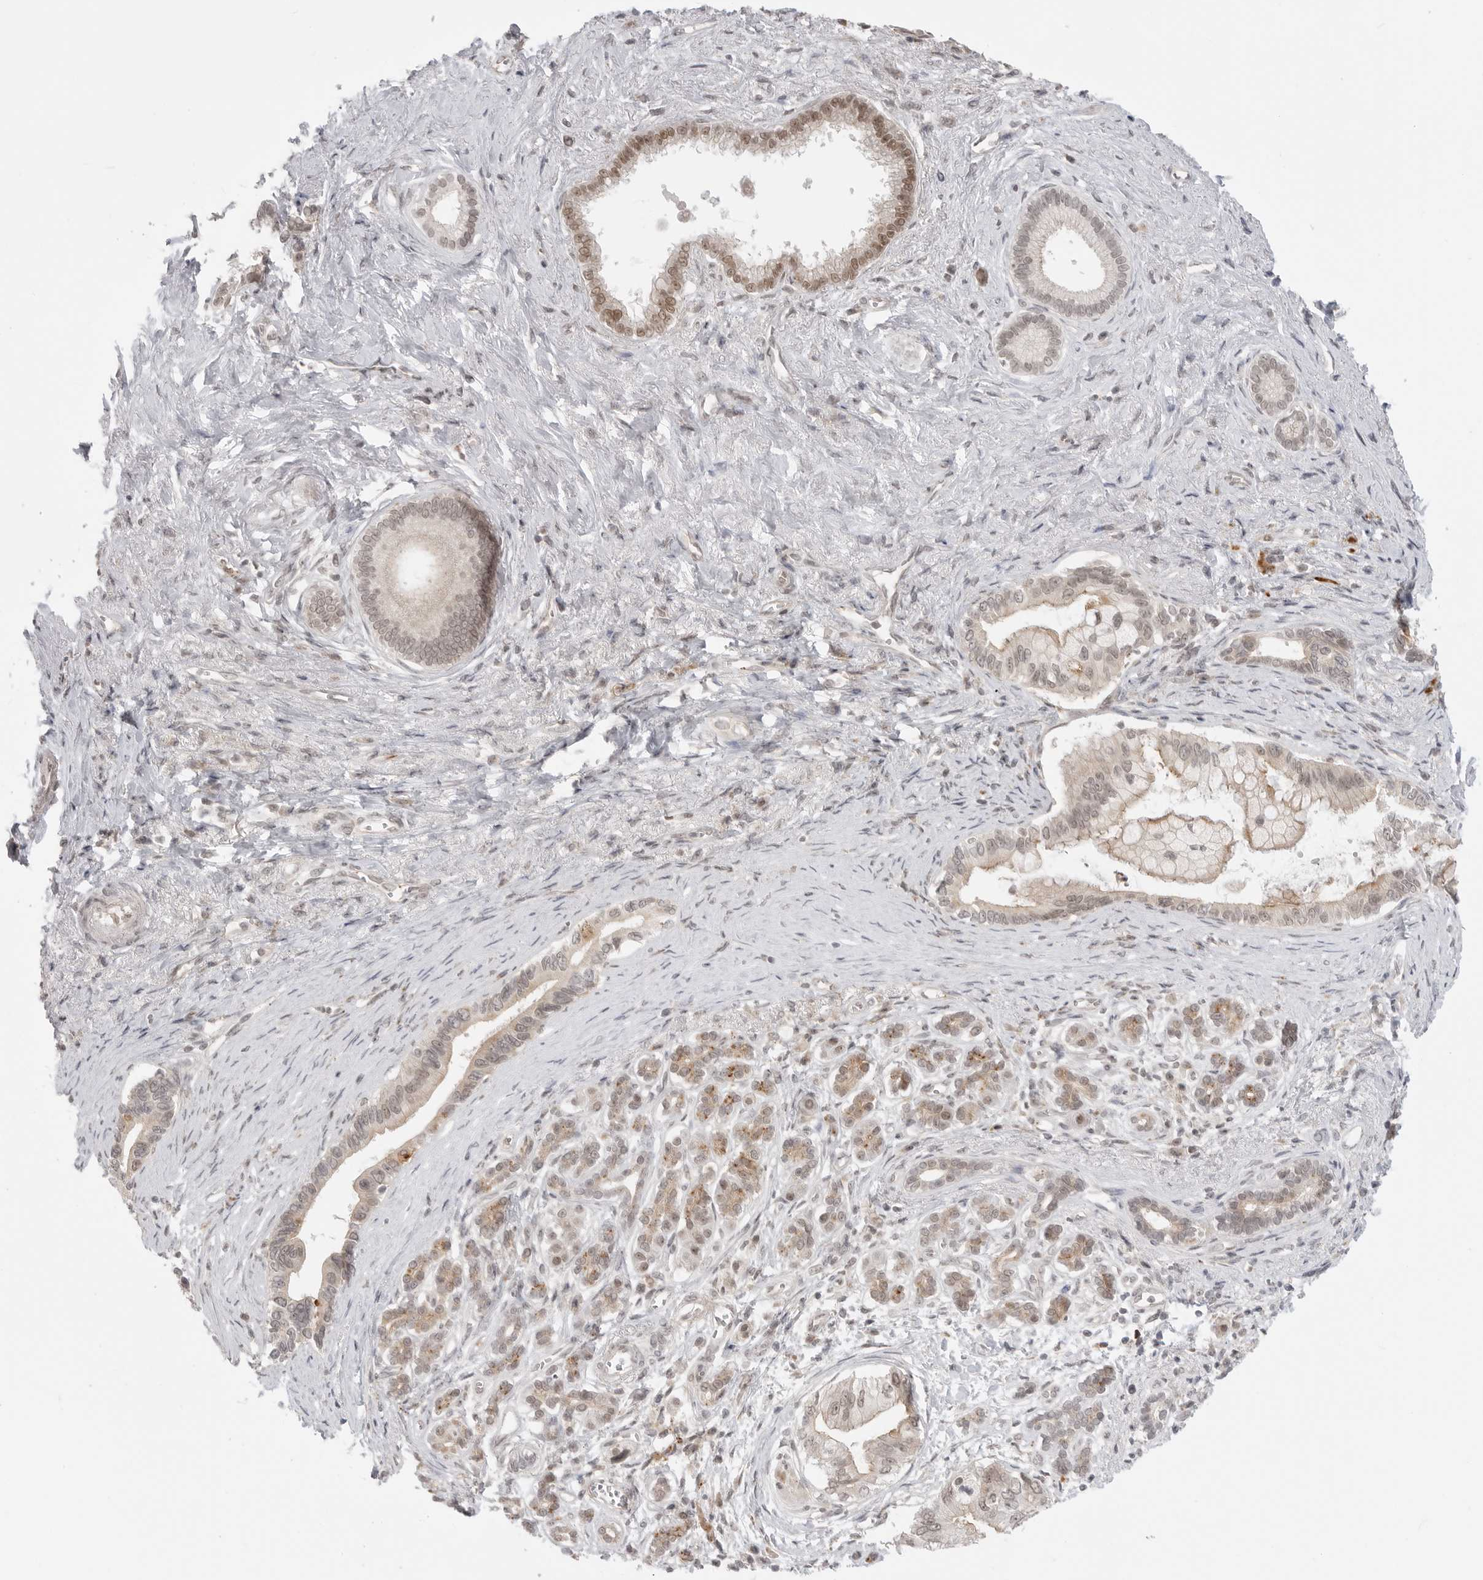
{"staining": {"intensity": "moderate", "quantity": ">75%", "location": "nuclear"}, "tissue": "pancreatic cancer", "cell_type": "Tumor cells", "image_type": "cancer", "snomed": [{"axis": "morphology", "description": "Adenocarcinoma, NOS"}, {"axis": "topography", "description": "Pancreas"}], "caption": "Protein expression analysis of adenocarcinoma (pancreatic) shows moderate nuclear expression in about >75% of tumor cells.", "gene": "KALRN", "patient": {"sex": "male", "age": 78}}